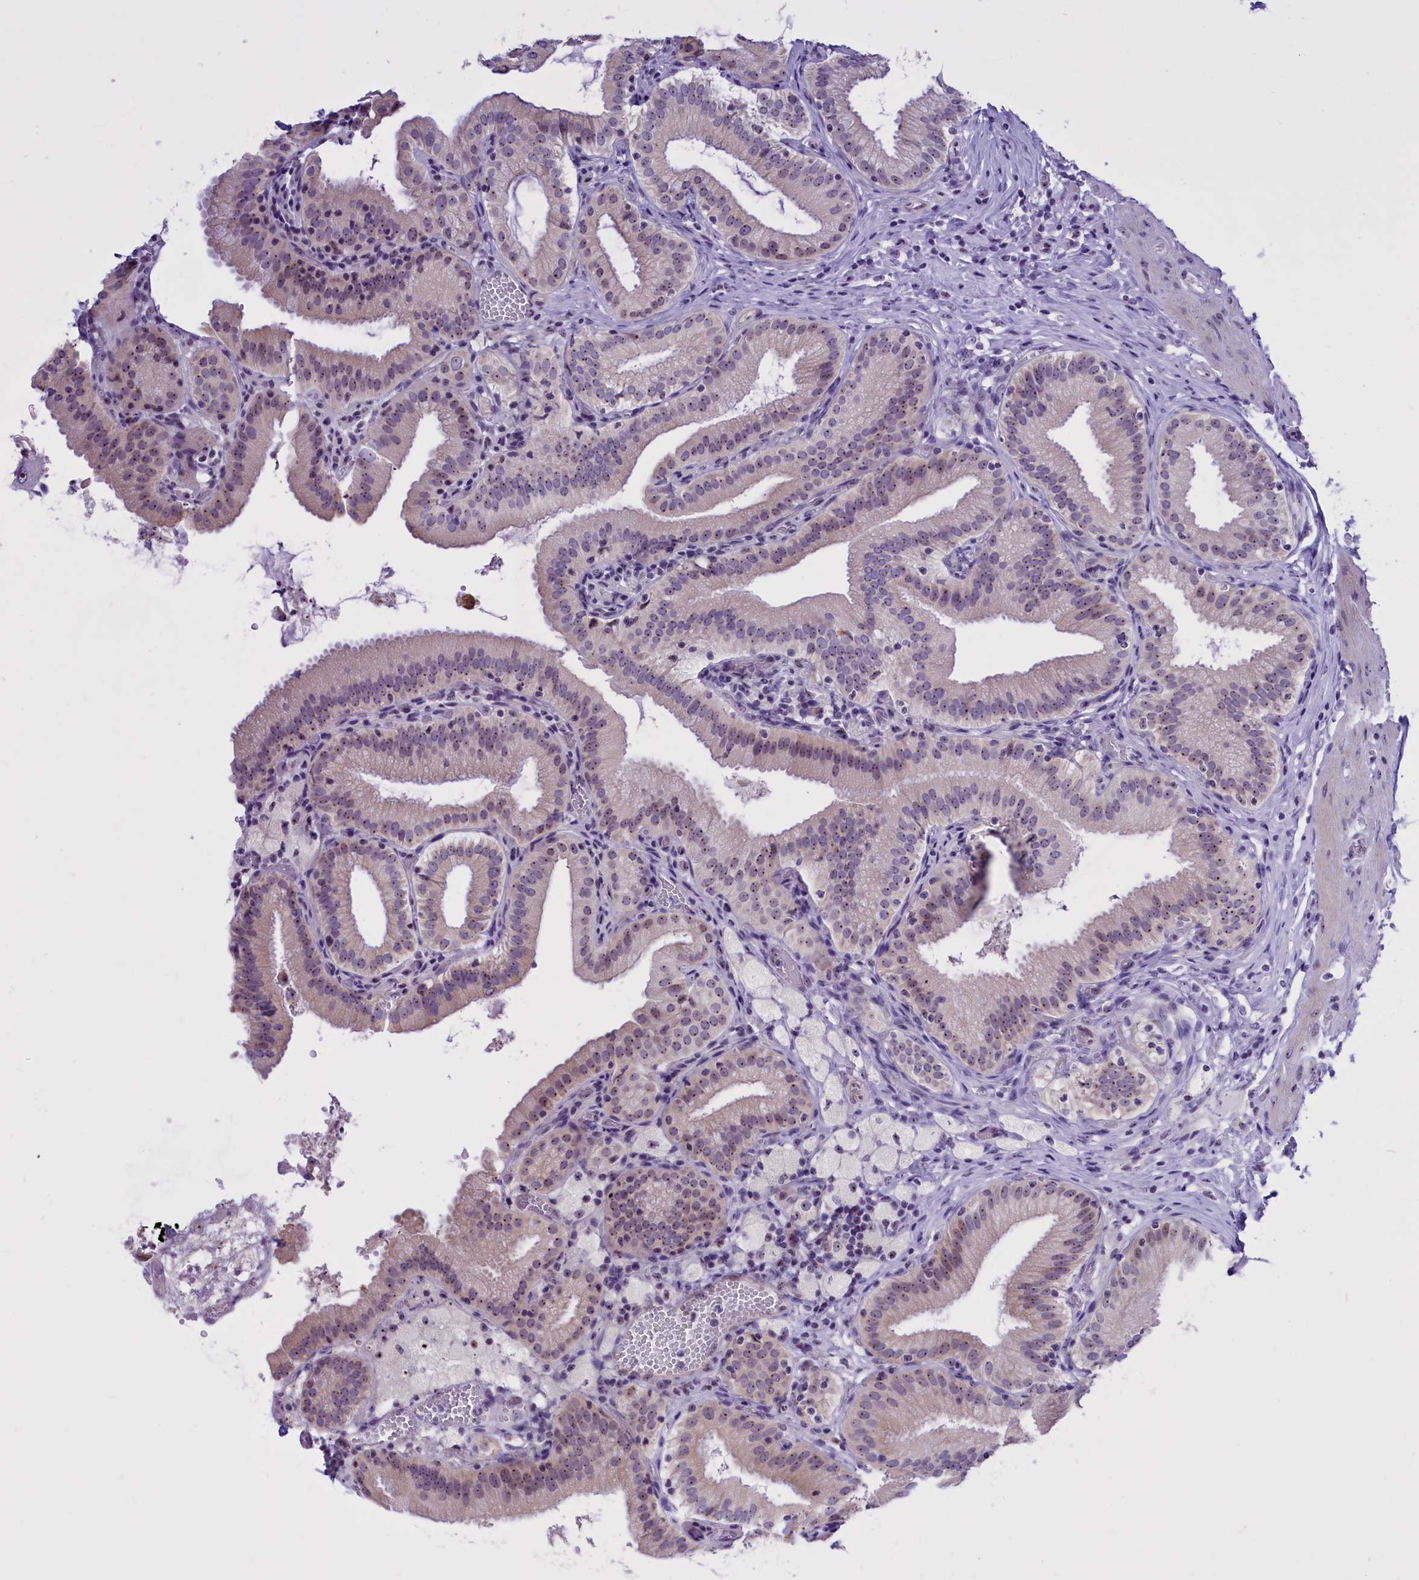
{"staining": {"intensity": "weak", "quantity": ">75%", "location": "nuclear"}, "tissue": "gallbladder", "cell_type": "Glandular cells", "image_type": "normal", "snomed": [{"axis": "morphology", "description": "Normal tissue, NOS"}, {"axis": "topography", "description": "Gallbladder"}], "caption": "Protein staining by IHC reveals weak nuclear staining in about >75% of glandular cells in normal gallbladder. The staining was performed using DAB, with brown indicating positive protein expression. Nuclei are stained blue with hematoxylin.", "gene": "TBL3", "patient": {"sex": "male", "age": 54}}